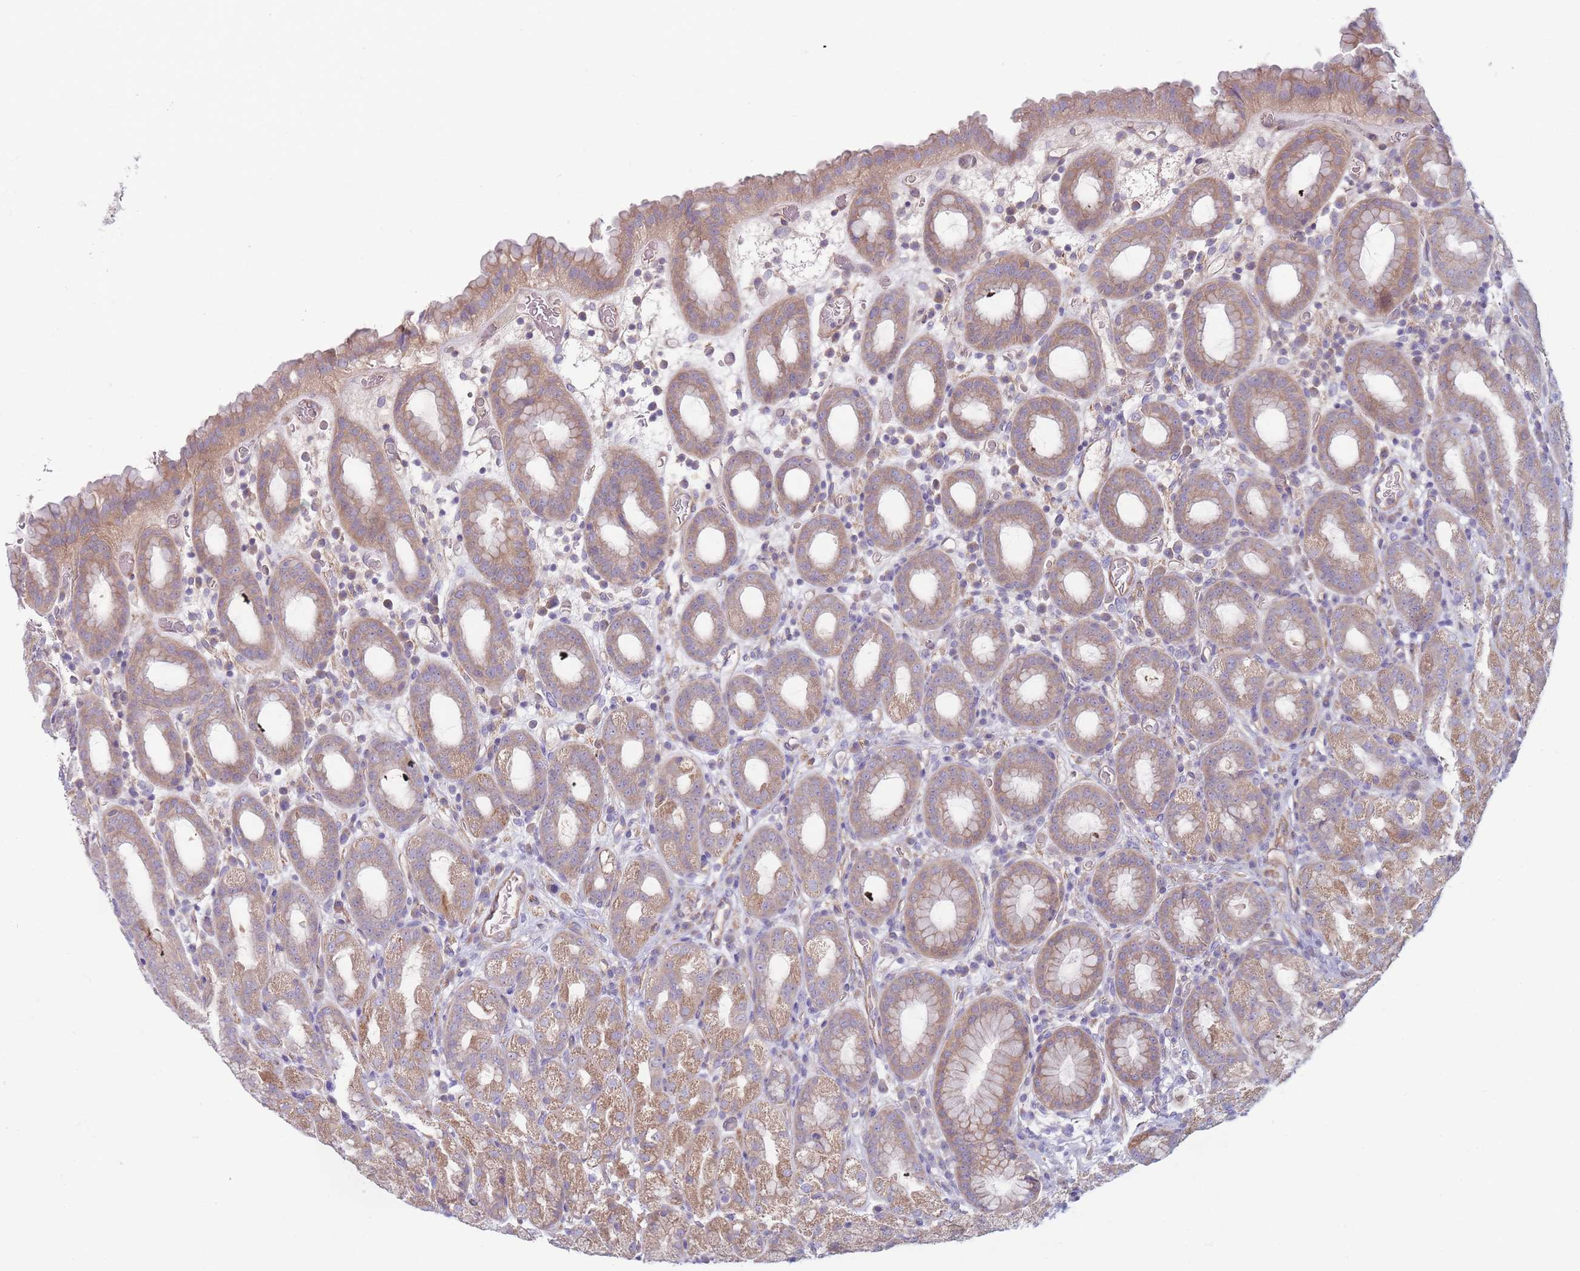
{"staining": {"intensity": "moderate", "quantity": ">75%", "location": "cytoplasmic/membranous"}, "tissue": "stomach", "cell_type": "Glandular cells", "image_type": "normal", "snomed": [{"axis": "morphology", "description": "Normal tissue, NOS"}, {"axis": "topography", "description": "Stomach, upper"}, {"axis": "topography", "description": "Stomach, lower"}, {"axis": "topography", "description": "Small intestine"}], "caption": "Immunohistochemistry histopathology image of benign human stomach stained for a protein (brown), which reveals medium levels of moderate cytoplasmic/membranous expression in approximately >75% of glandular cells.", "gene": "PNPLA5", "patient": {"sex": "male", "age": 68}}